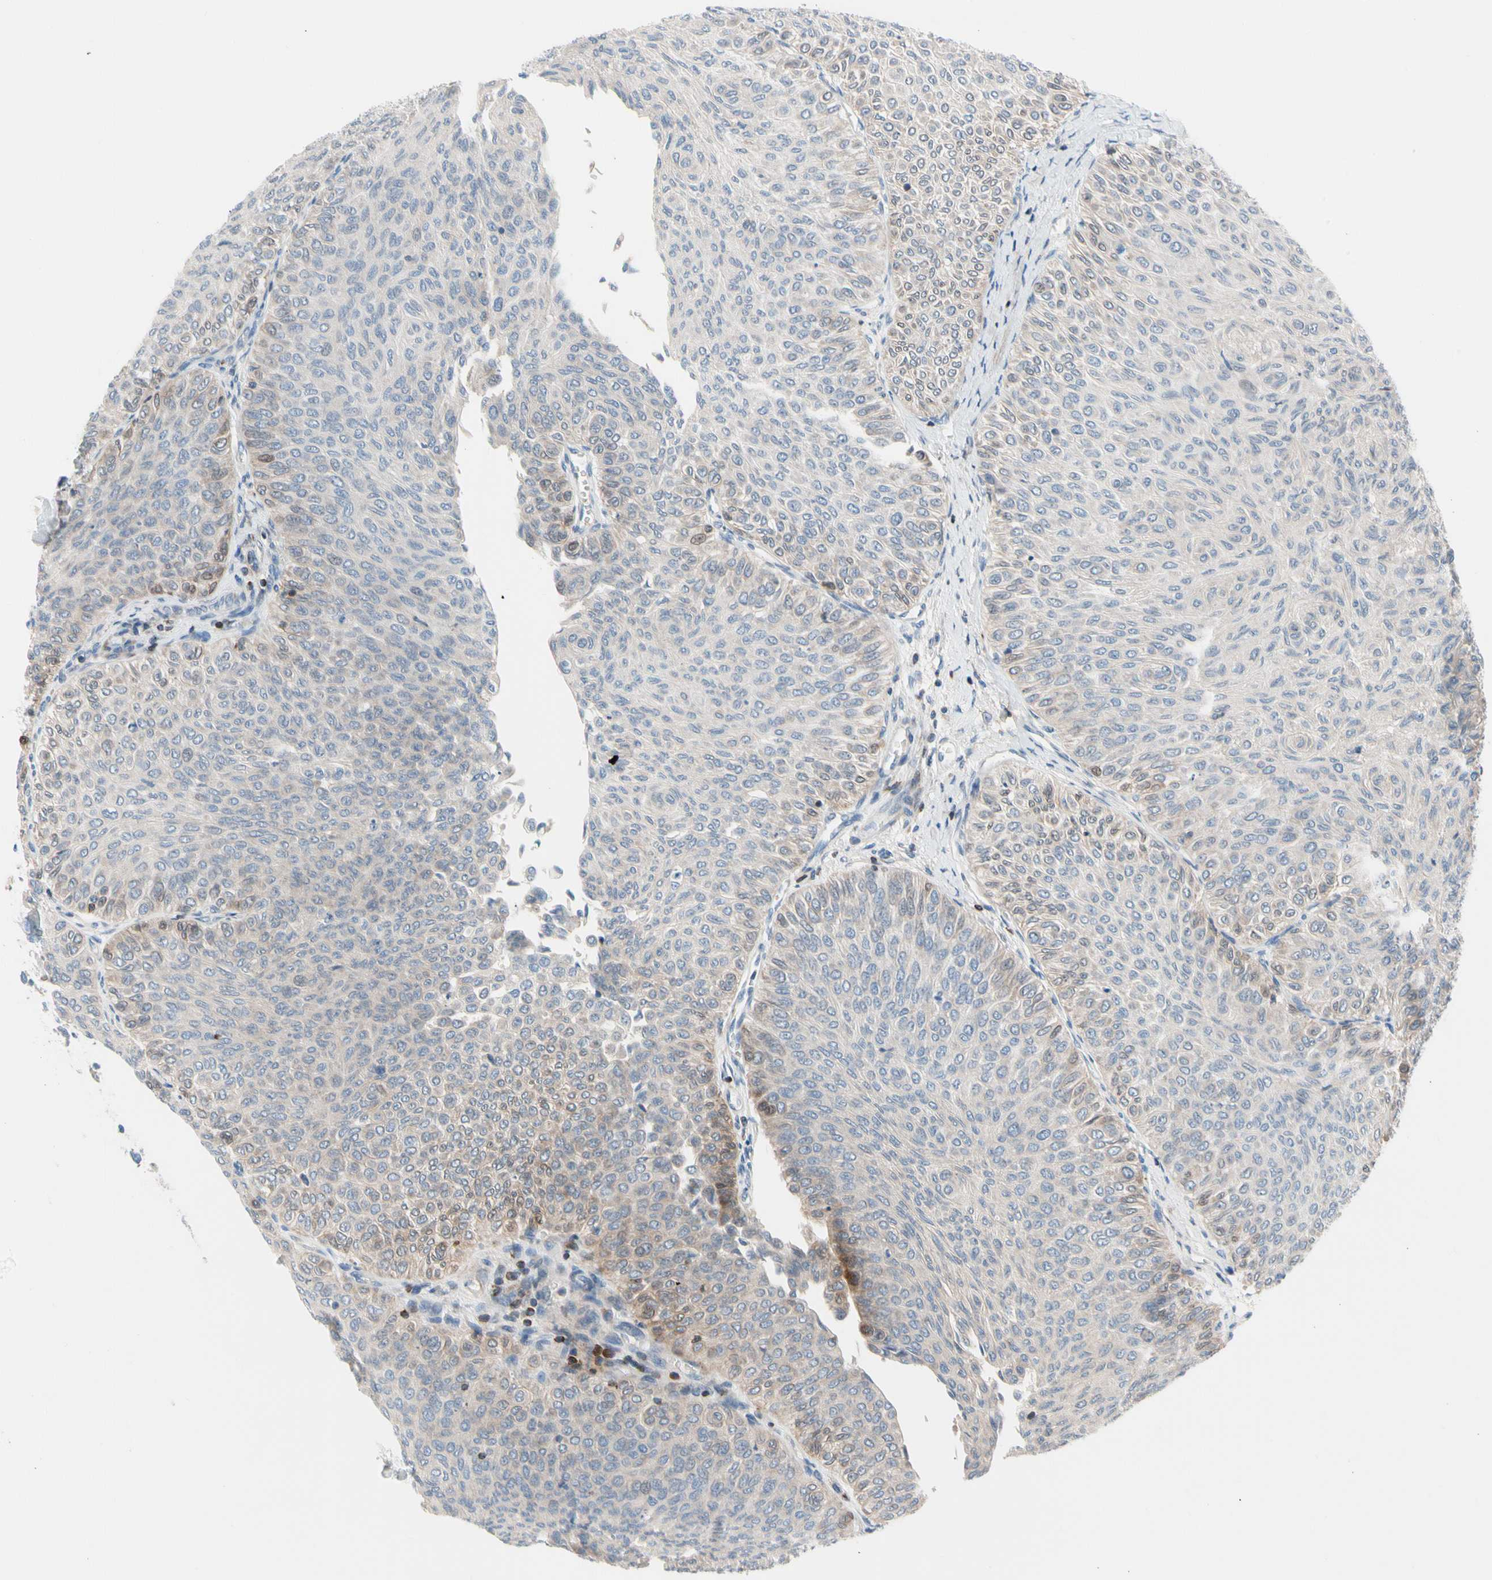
{"staining": {"intensity": "negative", "quantity": "none", "location": "none"}, "tissue": "urothelial cancer", "cell_type": "Tumor cells", "image_type": "cancer", "snomed": [{"axis": "morphology", "description": "Urothelial carcinoma, Low grade"}, {"axis": "topography", "description": "Urinary bladder"}], "caption": "This is an immunohistochemistry image of low-grade urothelial carcinoma. There is no expression in tumor cells.", "gene": "MAP3K3", "patient": {"sex": "male", "age": 78}}